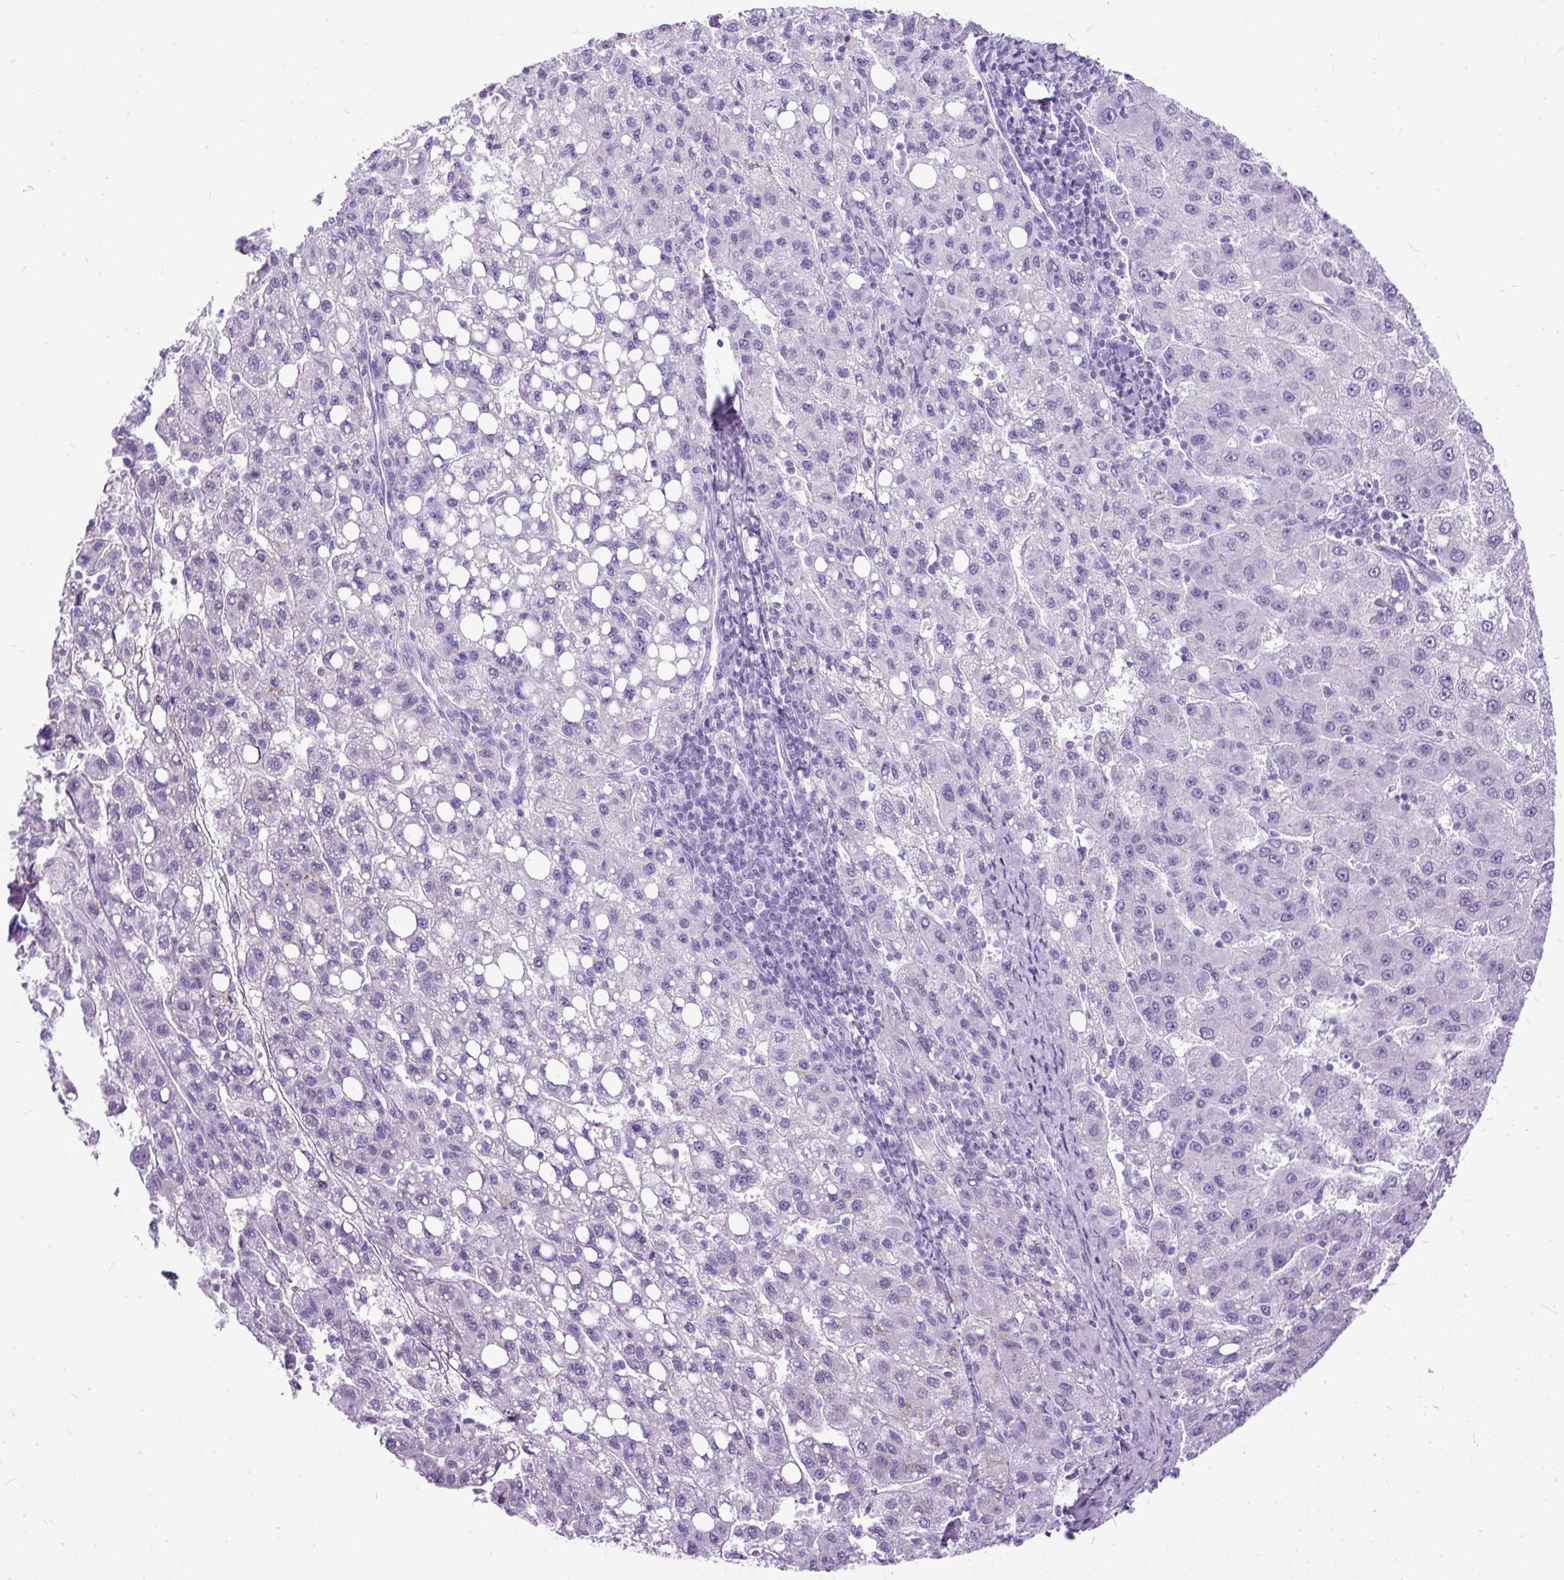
{"staining": {"intensity": "negative", "quantity": "none", "location": "none"}, "tissue": "liver cancer", "cell_type": "Tumor cells", "image_type": "cancer", "snomed": [{"axis": "morphology", "description": "Carcinoma, Hepatocellular, NOS"}, {"axis": "topography", "description": "Liver"}], "caption": "The immunohistochemistry image has no significant positivity in tumor cells of hepatocellular carcinoma (liver) tissue.", "gene": "PDIA2", "patient": {"sex": "female", "age": 82}}